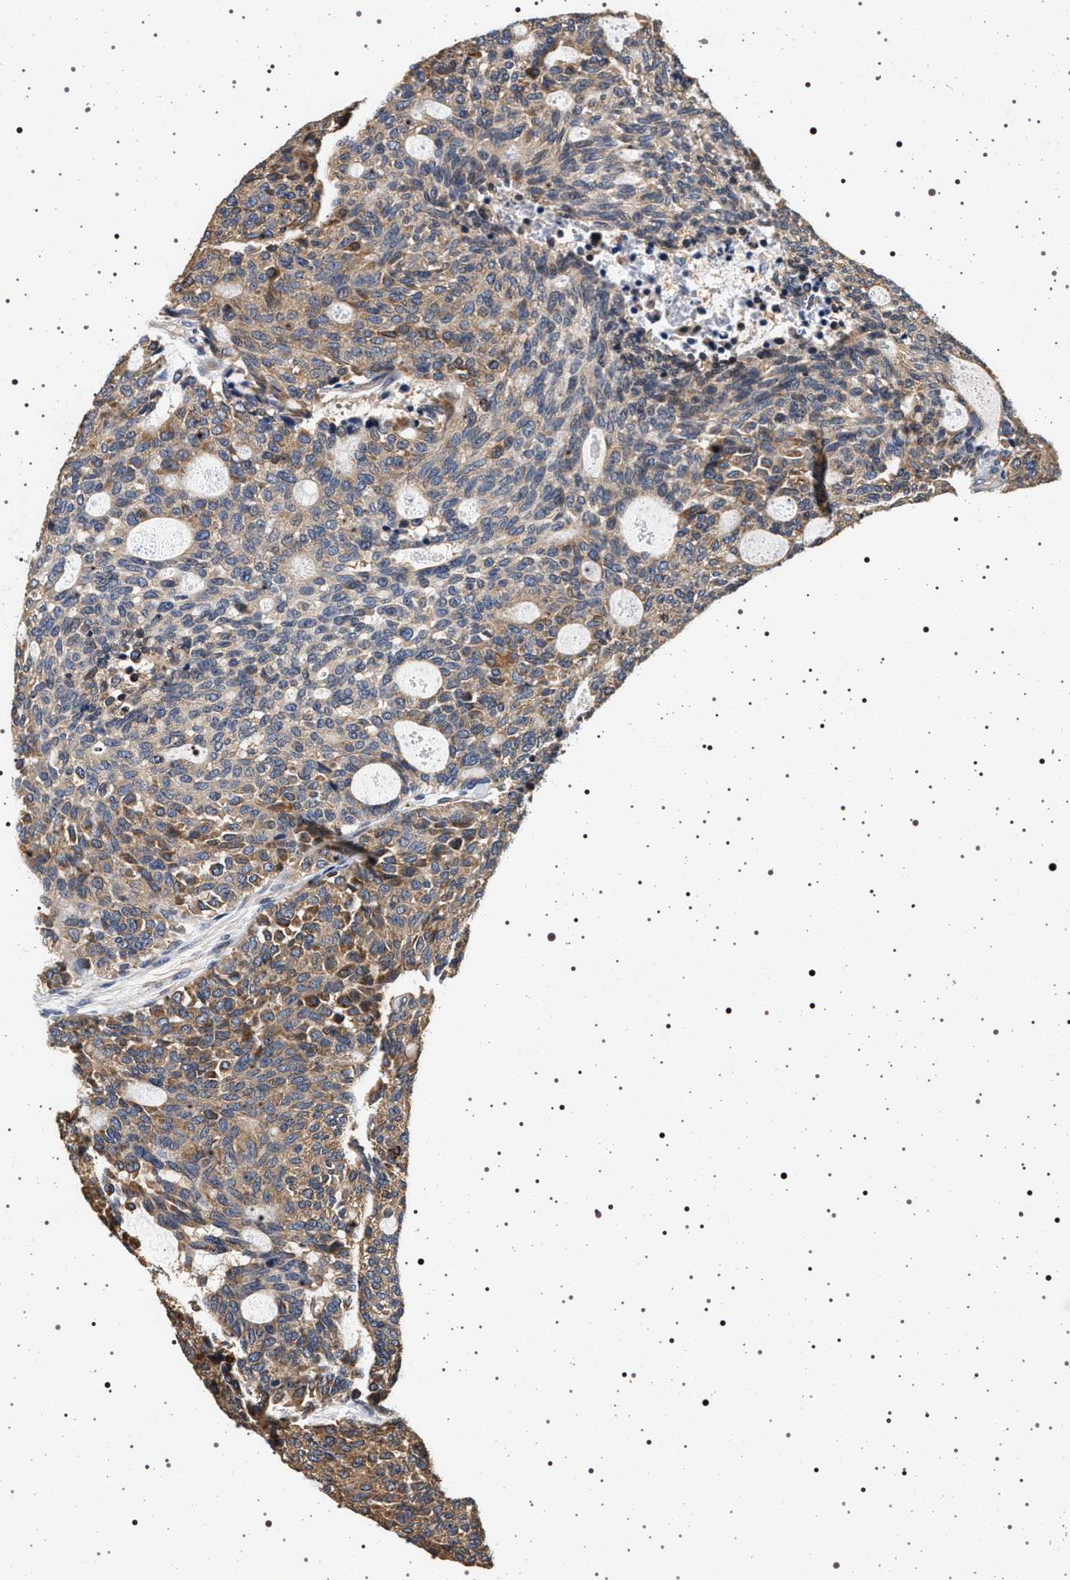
{"staining": {"intensity": "weak", "quantity": ">75%", "location": "cytoplasmic/membranous"}, "tissue": "carcinoid", "cell_type": "Tumor cells", "image_type": "cancer", "snomed": [{"axis": "morphology", "description": "Carcinoid, malignant, NOS"}, {"axis": "topography", "description": "Pancreas"}], "caption": "Protein staining of malignant carcinoid tissue demonstrates weak cytoplasmic/membranous positivity in approximately >75% of tumor cells.", "gene": "DCBLD2", "patient": {"sex": "female", "age": 54}}